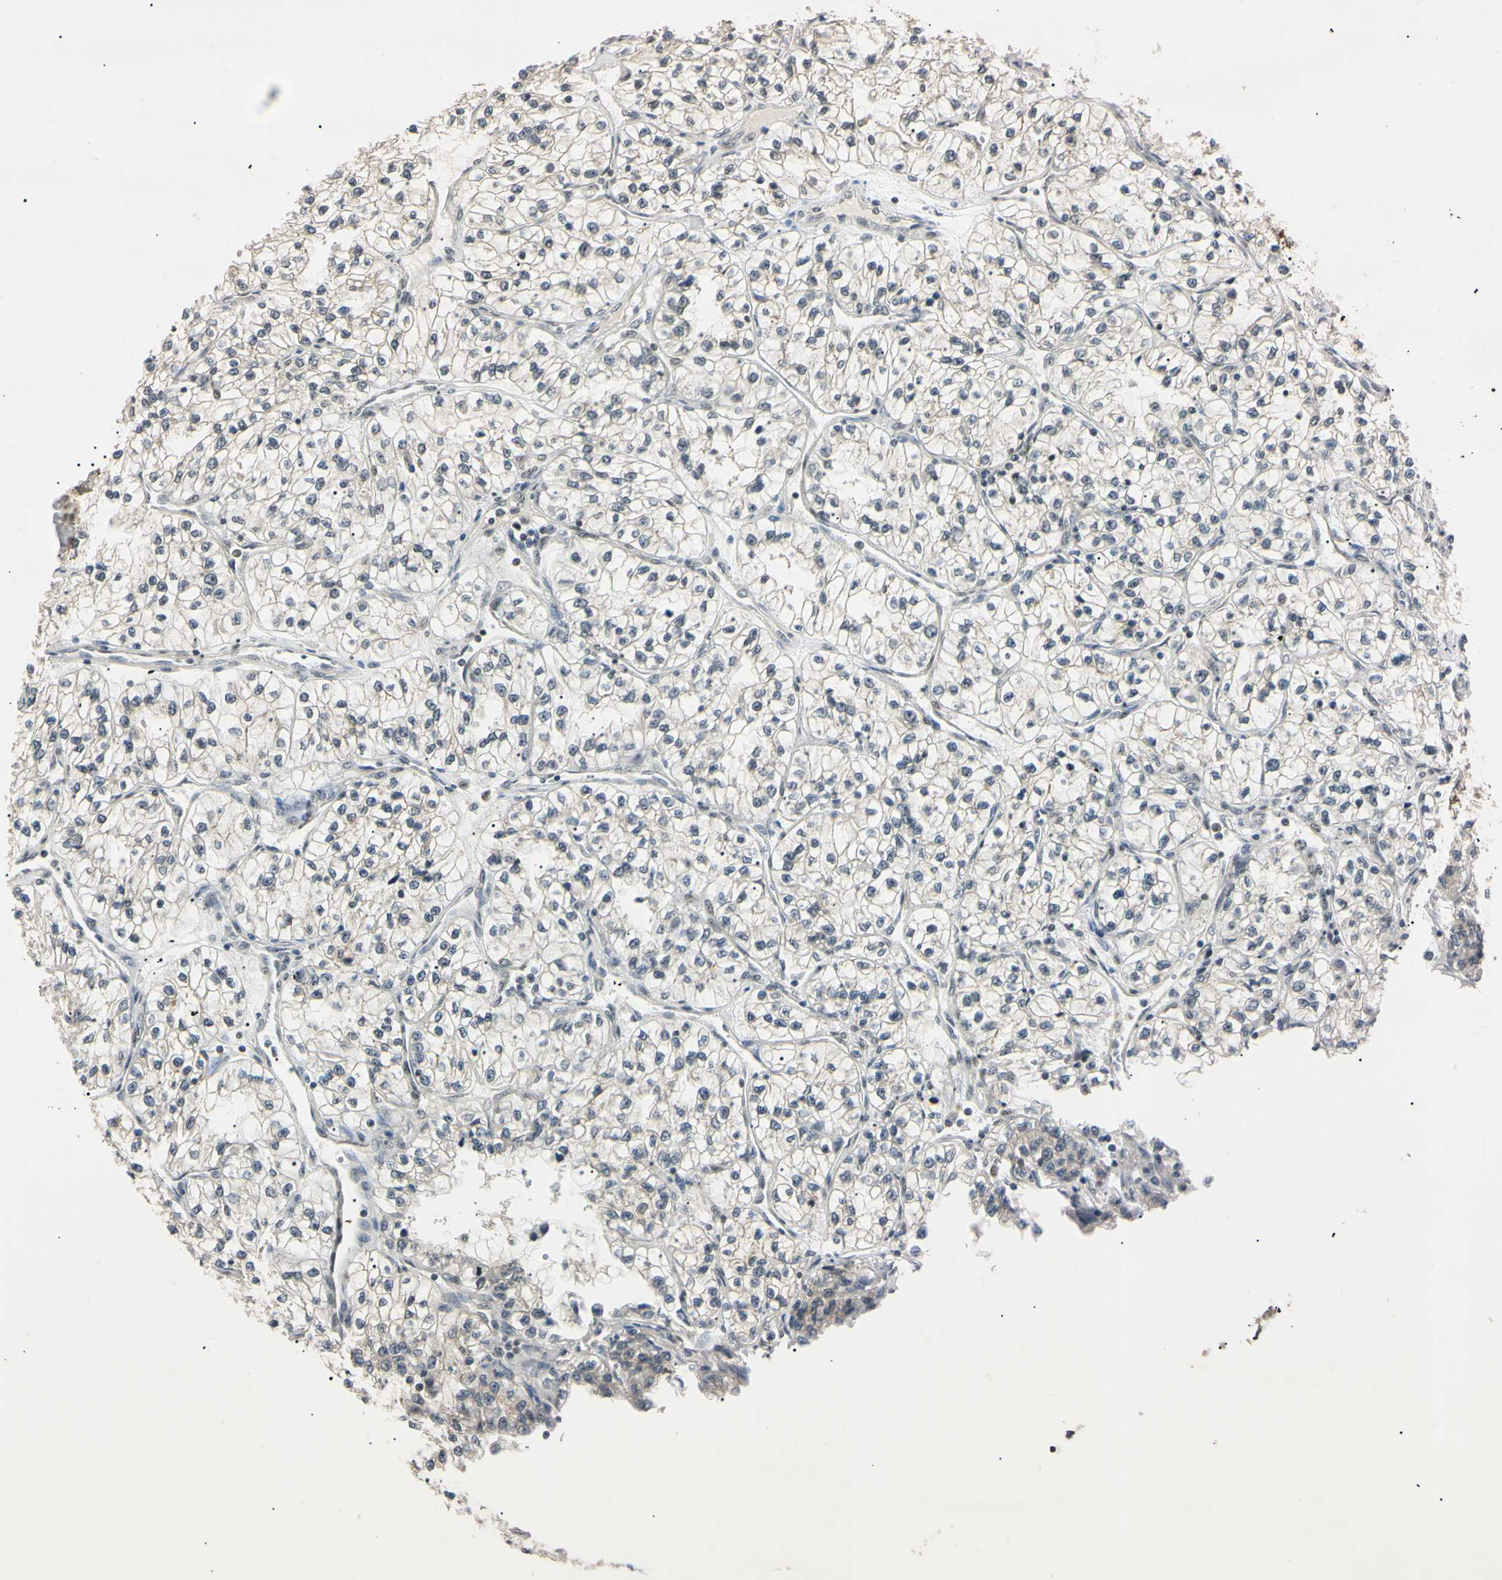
{"staining": {"intensity": "moderate", "quantity": ">75%", "location": "nuclear"}, "tissue": "renal cancer", "cell_type": "Tumor cells", "image_type": "cancer", "snomed": [{"axis": "morphology", "description": "Adenocarcinoma, NOS"}, {"axis": "topography", "description": "Kidney"}], "caption": "IHC image of neoplastic tissue: renal cancer (adenocarcinoma) stained using IHC displays medium levels of moderate protein expression localized specifically in the nuclear of tumor cells, appearing as a nuclear brown color.", "gene": "SMARCA5", "patient": {"sex": "female", "age": 57}}